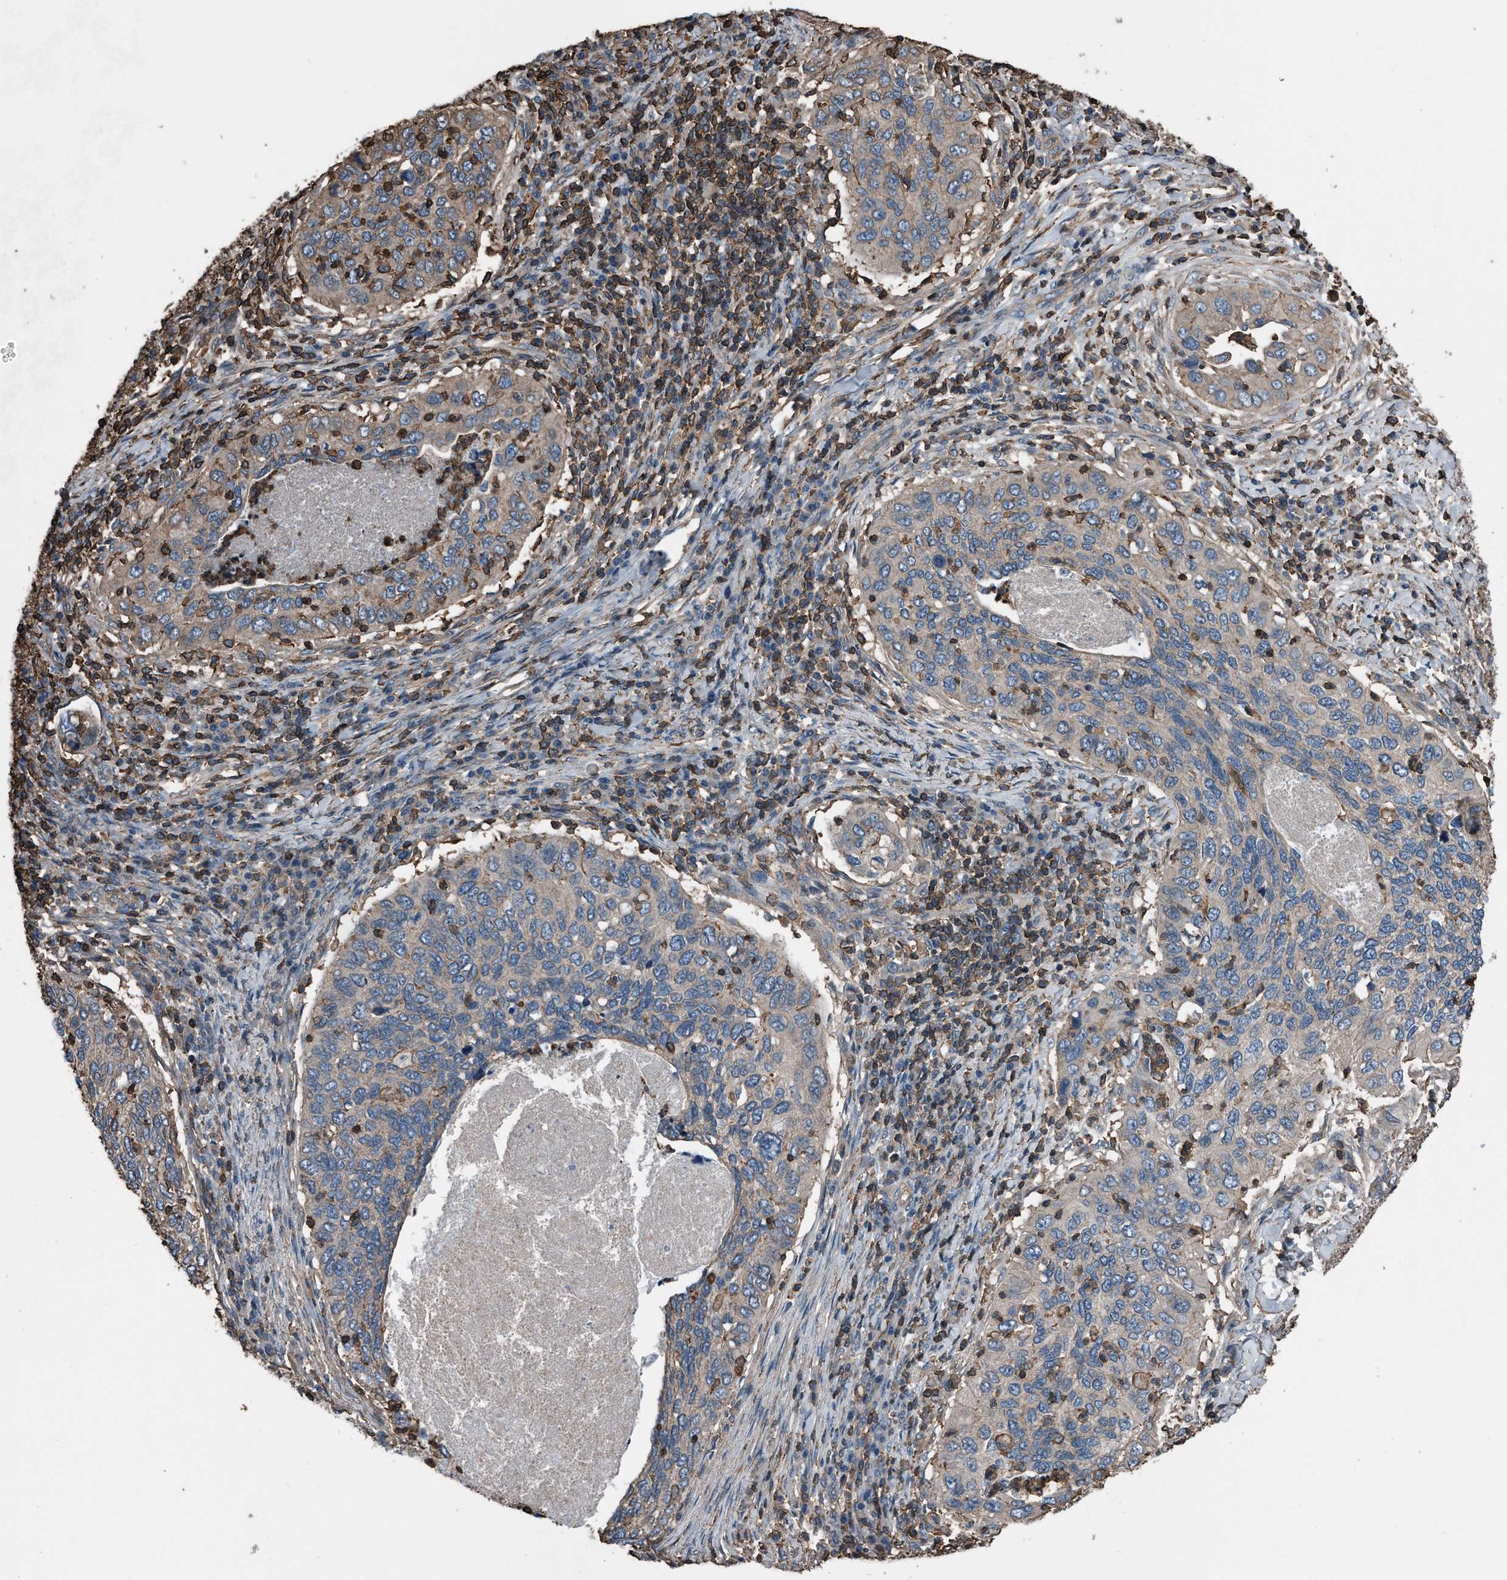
{"staining": {"intensity": "weak", "quantity": ">75%", "location": "cytoplasmic/membranous"}, "tissue": "cervical cancer", "cell_type": "Tumor cells", "image_type": "cancer", "snomed": [{"axis": "morphology", "description": "Squamous cell carcinoma, NOS"}, {"axis": "topography", "description": "Cervix"}], "caption": "This micrograph reveals IHC staining of human cervical cancer (squamous cell carcinoma), with low weak cytoplasmic/membranous positivity in about >75% of tumor cells.", "gene": "RSPO3", "patient": {"sex": "female", "age": 38}}